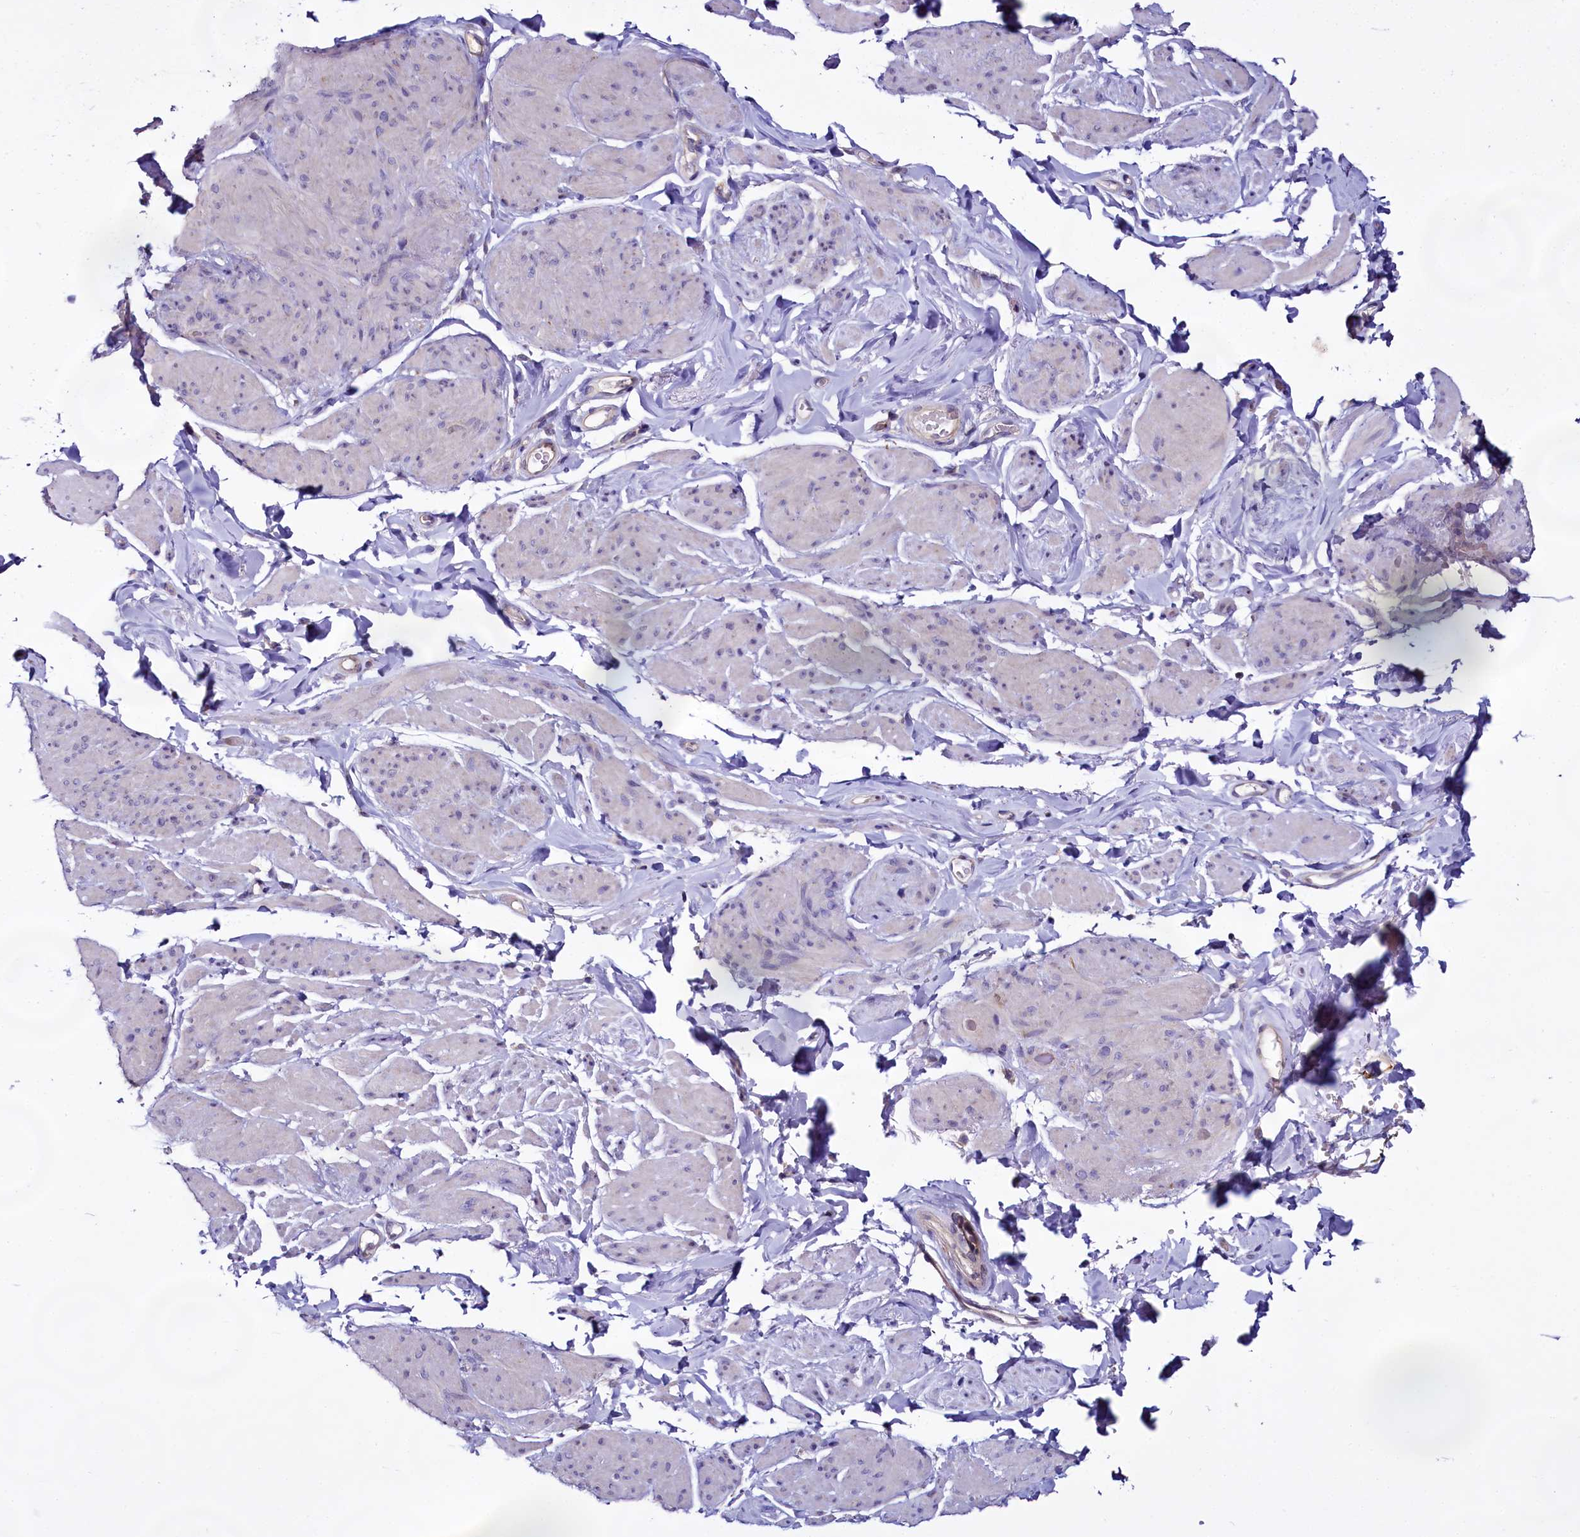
{"staining": {"intensity": "weak", "quantity": "<25%", "location": "cytoplasmic/membranous"}, "tissue": "smooth muscle", "cell_type": "Smooth muscle cells", "image_type": "normal", "snomed": [{"axis": "morphology", "description": "Normal tissue, NOS"}, {"axis": "topography", "description": "Smooth muscle"}, {"axis": "topography", "description": "Peripheral nerve tissue"}], "caption": "This is an immunohistochemistry histopathology image of normal smooth muscle. There is no positivity in smooth muscle cells.", "gene": "CEP295", "patient": {"sex": "male", "age": 69}}